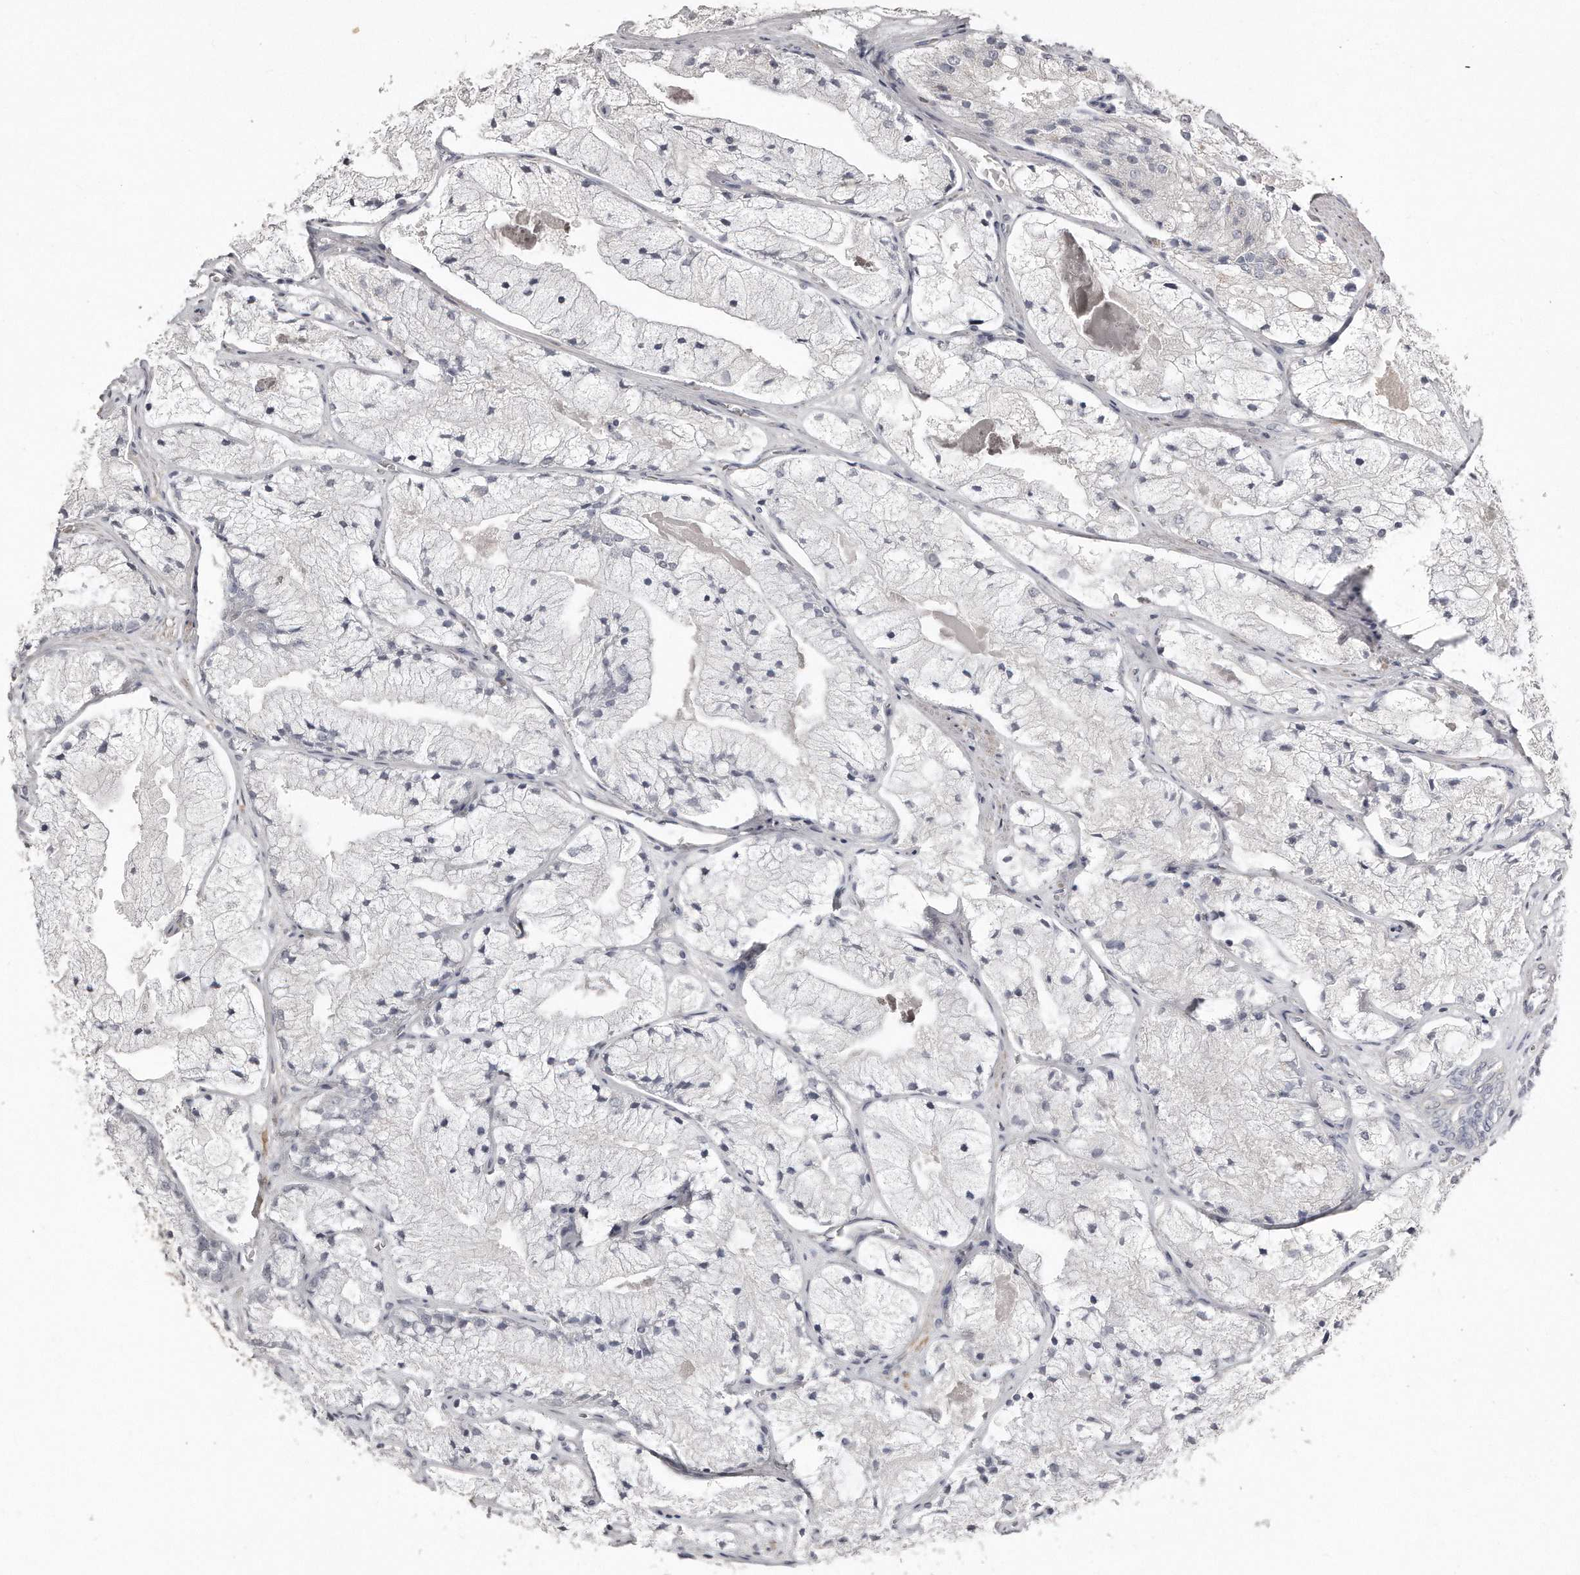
{"staining": {"intensity": "negative", "quantity": "none", "location": "none"}, "tissue": "prostate cancer", "cell_type": "Tumor cells", "image_type": "cancer", "snomed": [{"axis": "morphology", "description": "Adenocarcinoma, High grade"}, {"axis": "topography", "description": "Prostate"}], "caption": "Immunohistochemistry of human prostate high-grade adenocarcinoma exhibits no staining in tumor cells.", "gene": "LMOD1", "patient": {"sex": "male", "age": 50}}